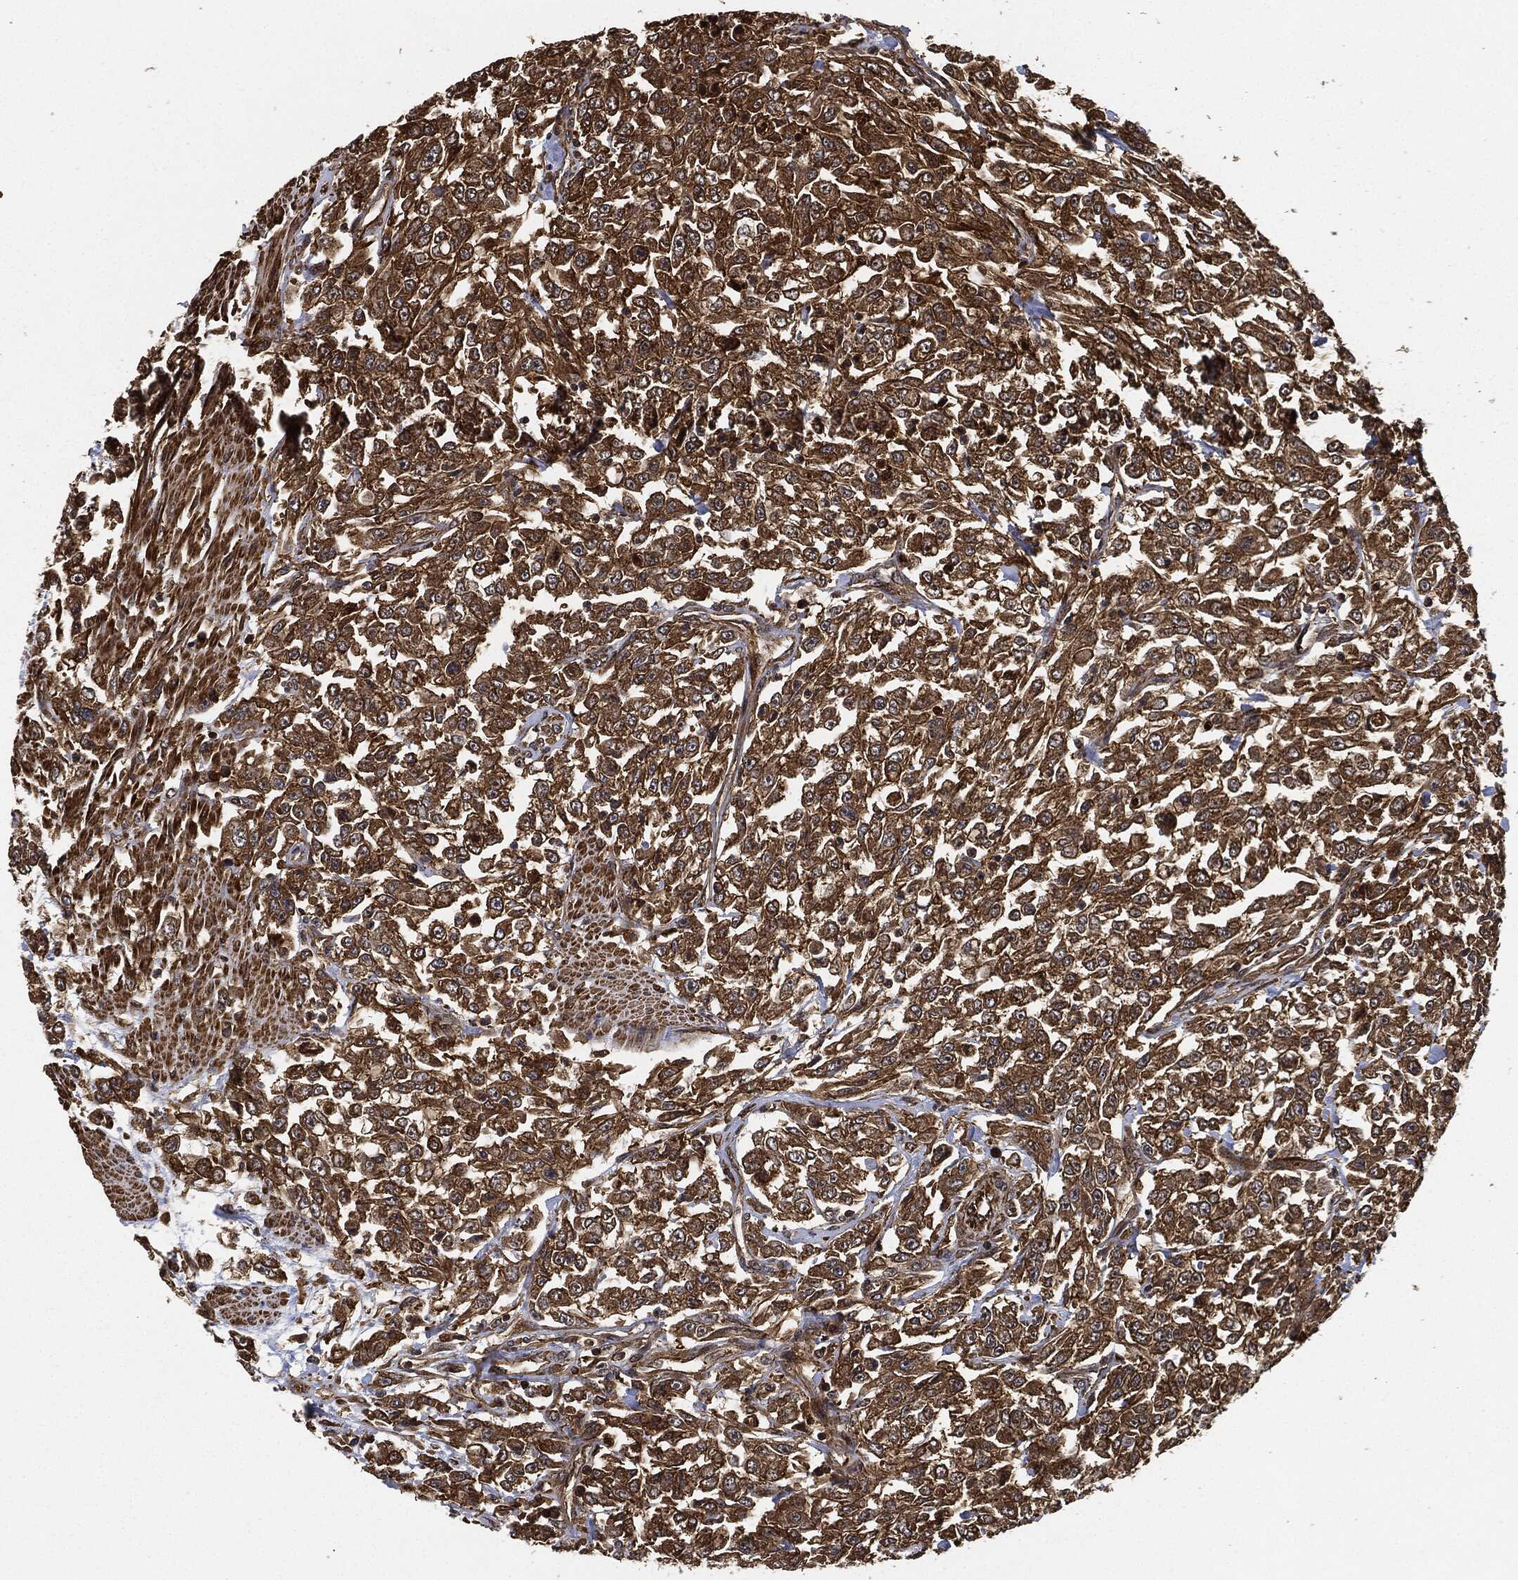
{"staining": {"intensity": "strong", "quantity": ">75%", "location": "cytoplasmic/membranous"}, "tissue": "urothelial cancer", "cell_type": "Tumor cells", "image_type": "cancer", "snomed": [{"axis": "morphology", "description": "Urothelial carcinoma, High grade"}, {"axis": "topography", "description": "Urinary bladder"}], "caption": "There is high levels of strong cytoplasmic/membranous expression in tumor cells of urothelial carcinoma (high-grade), as demonstrated by immunohistochemical staining (brown color).", "gene": "CEP290", "patient": {"sex": "male", "age": 46}}